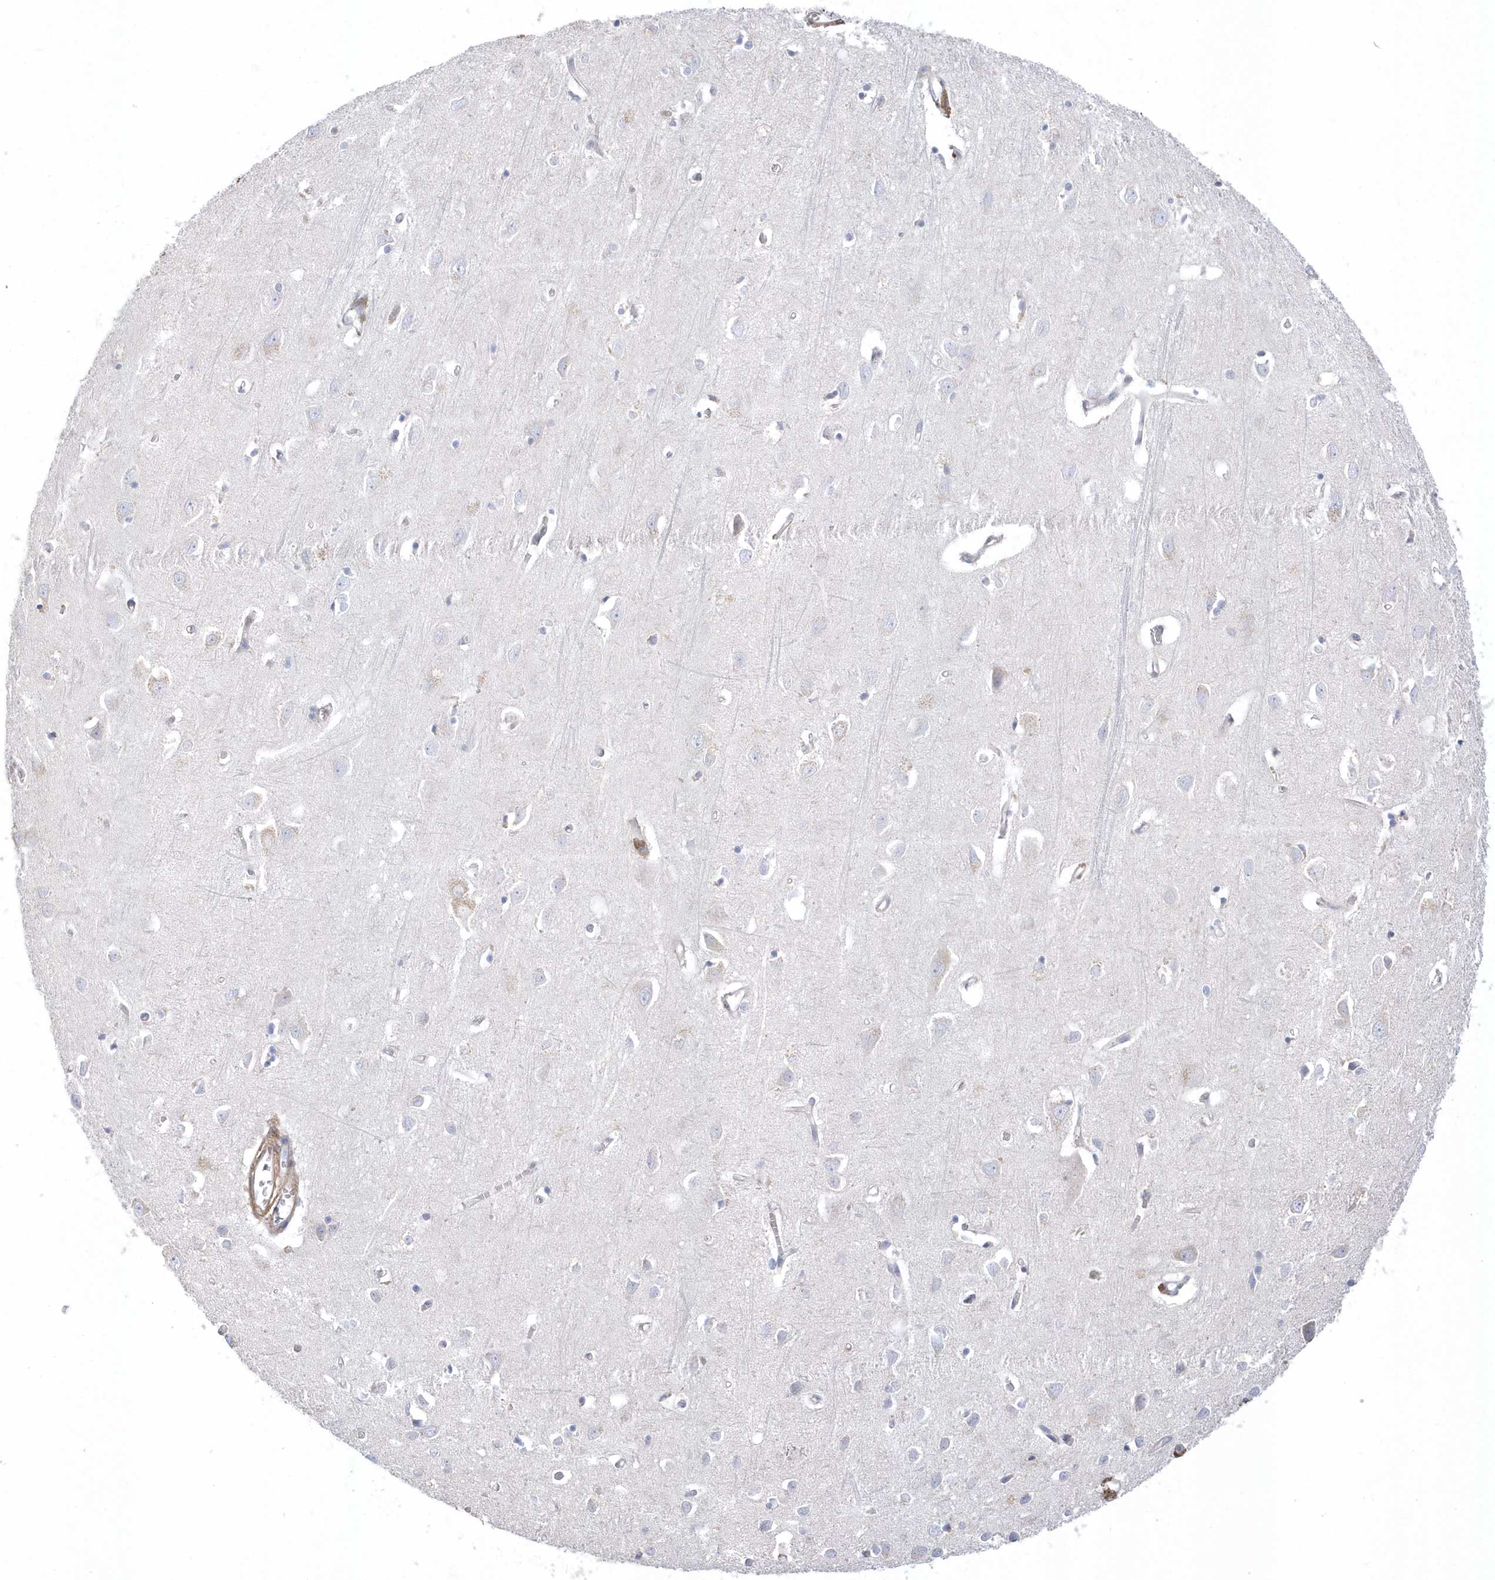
{"staining": {"intensity": "moderate", "quantity": "25%-75%", "location": "cytoplasmic/membranous"}, "tissue": "cerebral cortex", "cell_type": "Endothelial cells", "image_type": "normal", "snomed": [{"axis": "morphology", "description": "Normal tissue, NOS"}, {"axis": "topography", "description": "Cerebral cortex"}], "caption": "Approximately 25%-75% of endothelial cells in benign cerebral cortex show moderate cytoplasmic/membranous protein staining as visualized by brown immunohistochemical staining.", "gene": "GTPBP6", "patient": {"sex": "female", "age": 64}}